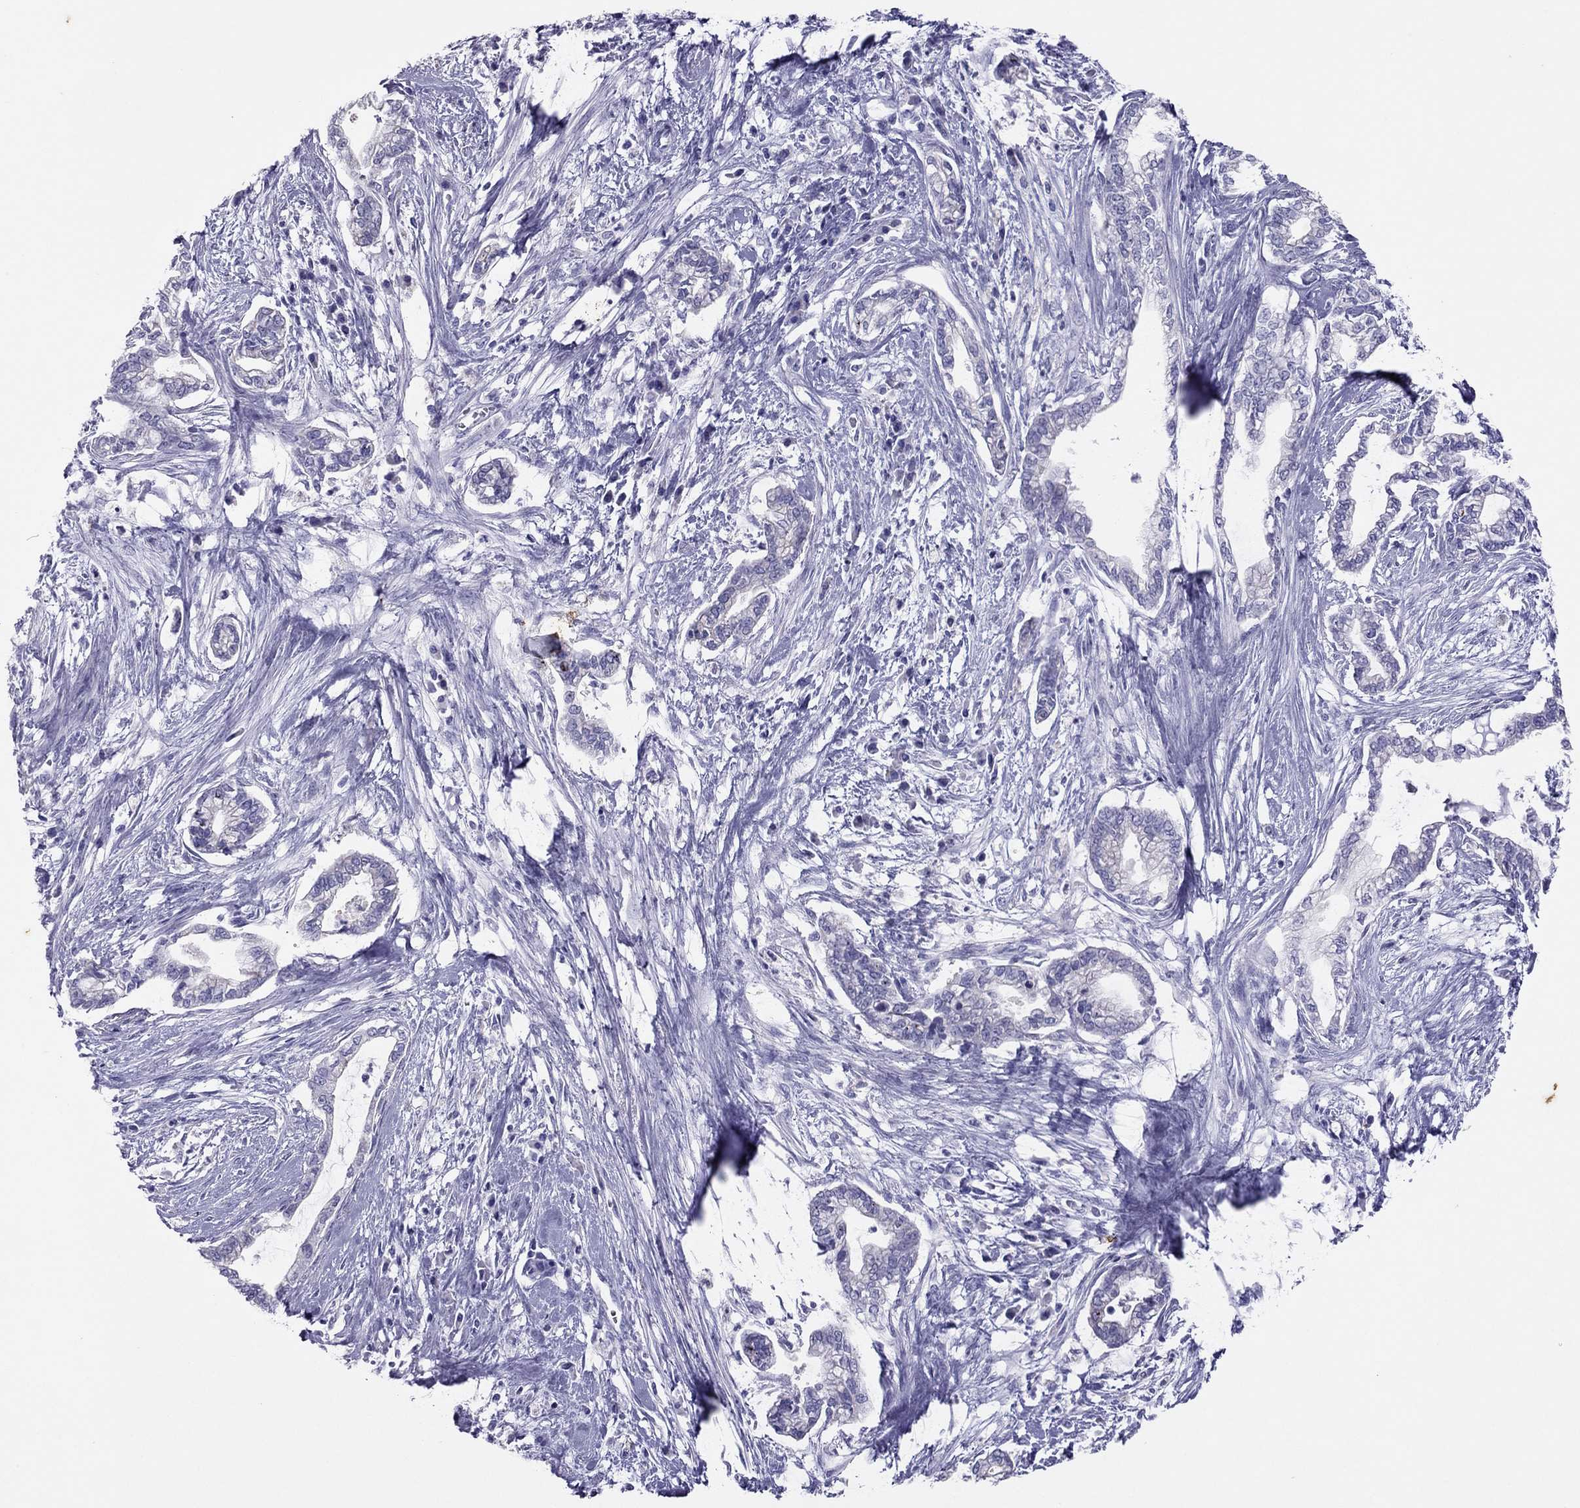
{"staining": {"intensity": "negative", "quantity": "none", "location": "none"}, "tissue": "cervical cancer", "cell_type": "Tumor cells", "image_type": "cancer", "snomed": [{"axis": "morphology", "description": "Adenocarcinoma, NOS"}, {"axis": "topography", "description": "Cervix"}], "caption": "This is an immunohistochemistry (IHC) image of cervical cancer (adenocarcinoma). There is no staining in tumor cells.", "gene": "MAEL", "patient": {"sex": "female", "age": 62}}